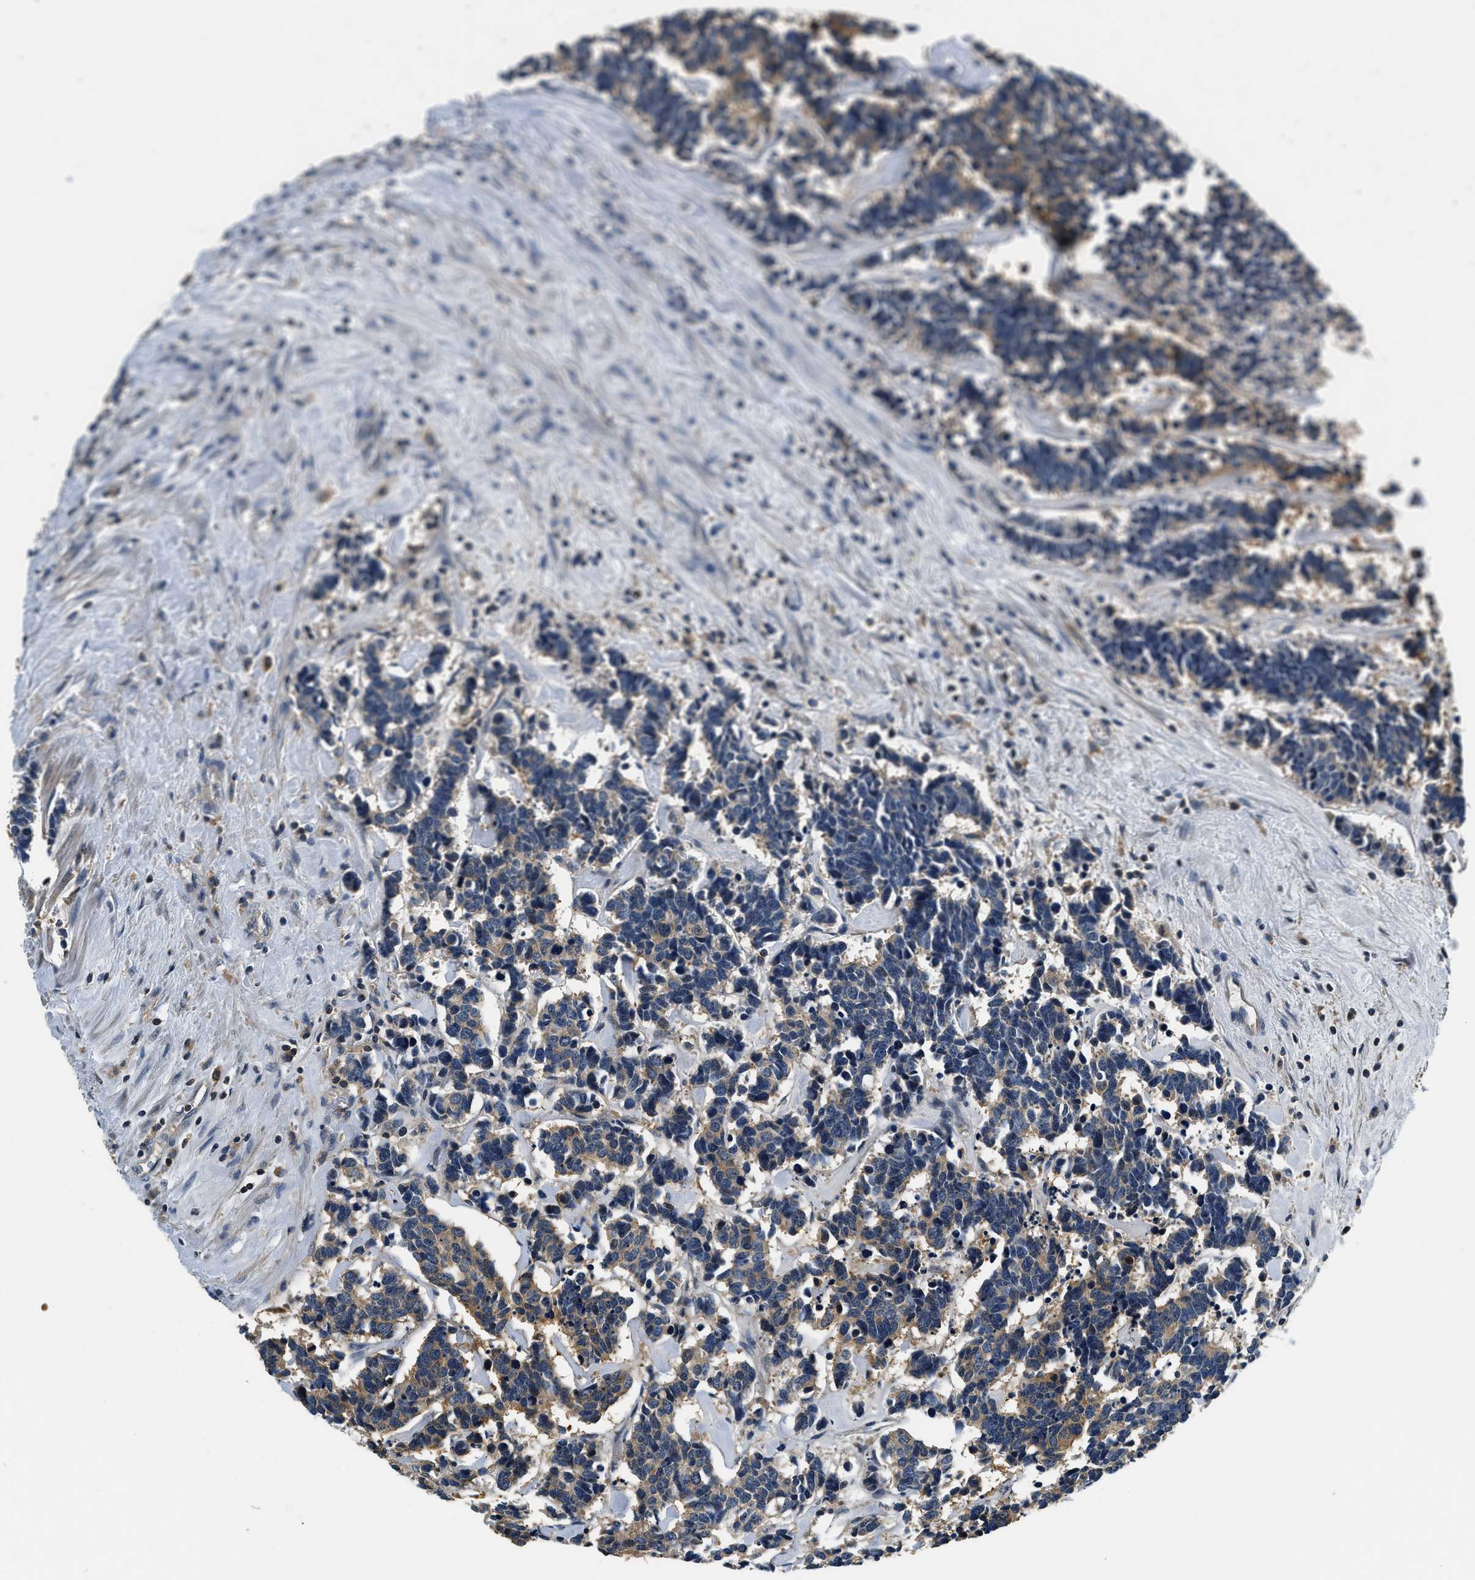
{"staining": {"intensity": "moderate", "quantity": ">75%", "location": "cytoplasmic/membranous"}, "tissue": "carcinoid", "cell_type": "Tumor cells", "image_type": "cancer", "snomed": [{"axis": "morphology", "description": "Carcinoma, NOS"}, {"axis": "morphology", "description": "Carcinoid, malignant, NOS"}, {"axis": "topography", "description": "Urinary bladder"}], "caption": "DAB (3,3'-diaminobenzidine) immunohistochemical staining of carcinoma exhibits moderate cytoplasmic/membranous protein expression in approximately >75% of tumor cells. The staining was performed using DAB (3,3'-diaminobenzidine) to visualize the protein expression in brown, while the nuclei were stained in blue with hematoxylin (Magnification: 20x).", "gene": "RESF1", "patient": {"sex": "male", "age": 57}}